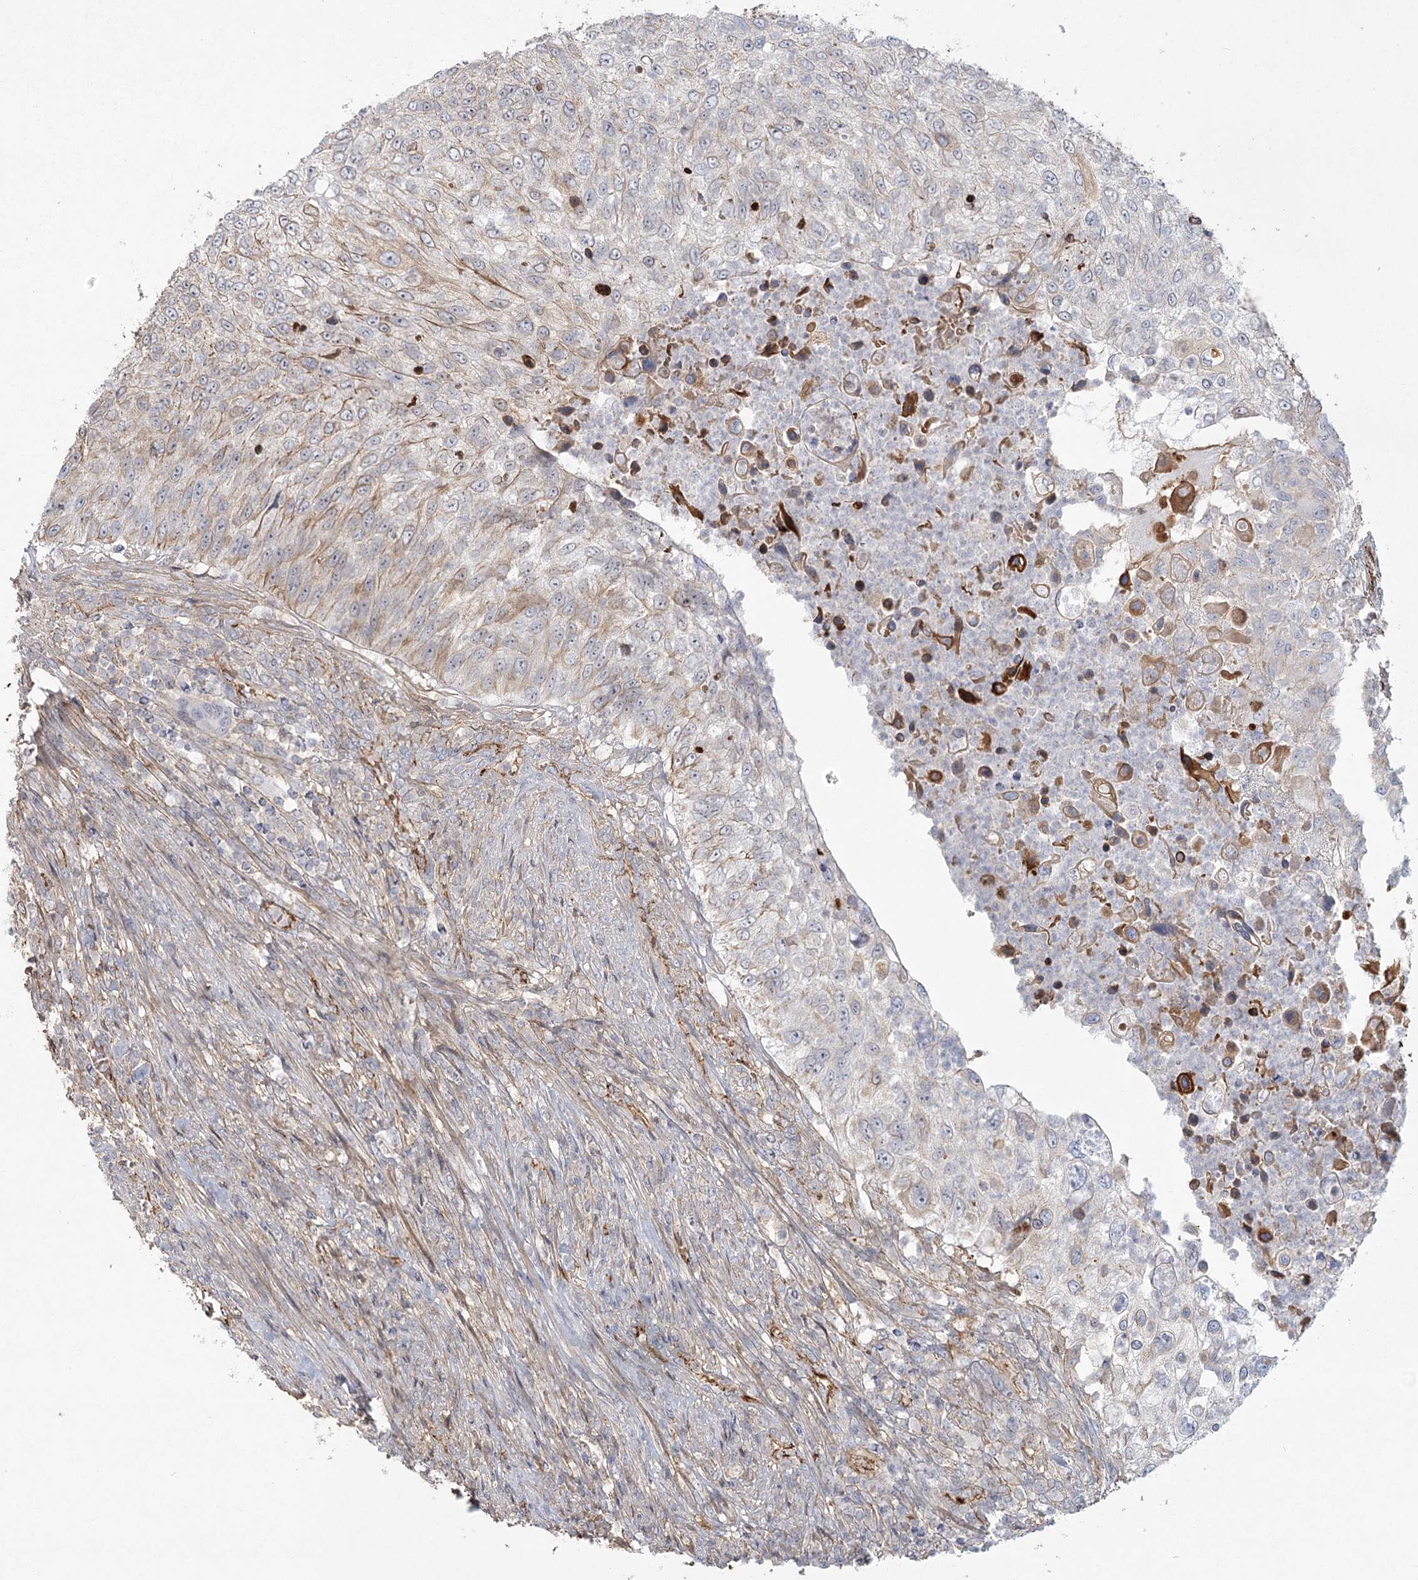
{"staining": {"intensity": "weak", "quantity": "25%-75%", "location": "cytoplasmic/membranous"}, "tissue": "urothelial cancer", "cell_type": "Tumor cells", "image_type": "cancer", "snomed": [{"axis": "morphology", "description": "Urothelial carcinoma, High grade"}, {"axis": "topography", "description": "Urinary bladder"}], "caption": "This micrograph displays immunohistochemistry (IHC) staining of human high-grade urothelial carcinoma, with low weak cytoplasmic/membranous expression in about 25%-75% of tumor cells.", "gene": "KBTBD4", "patient": {"sex": "female", "age": 60}}